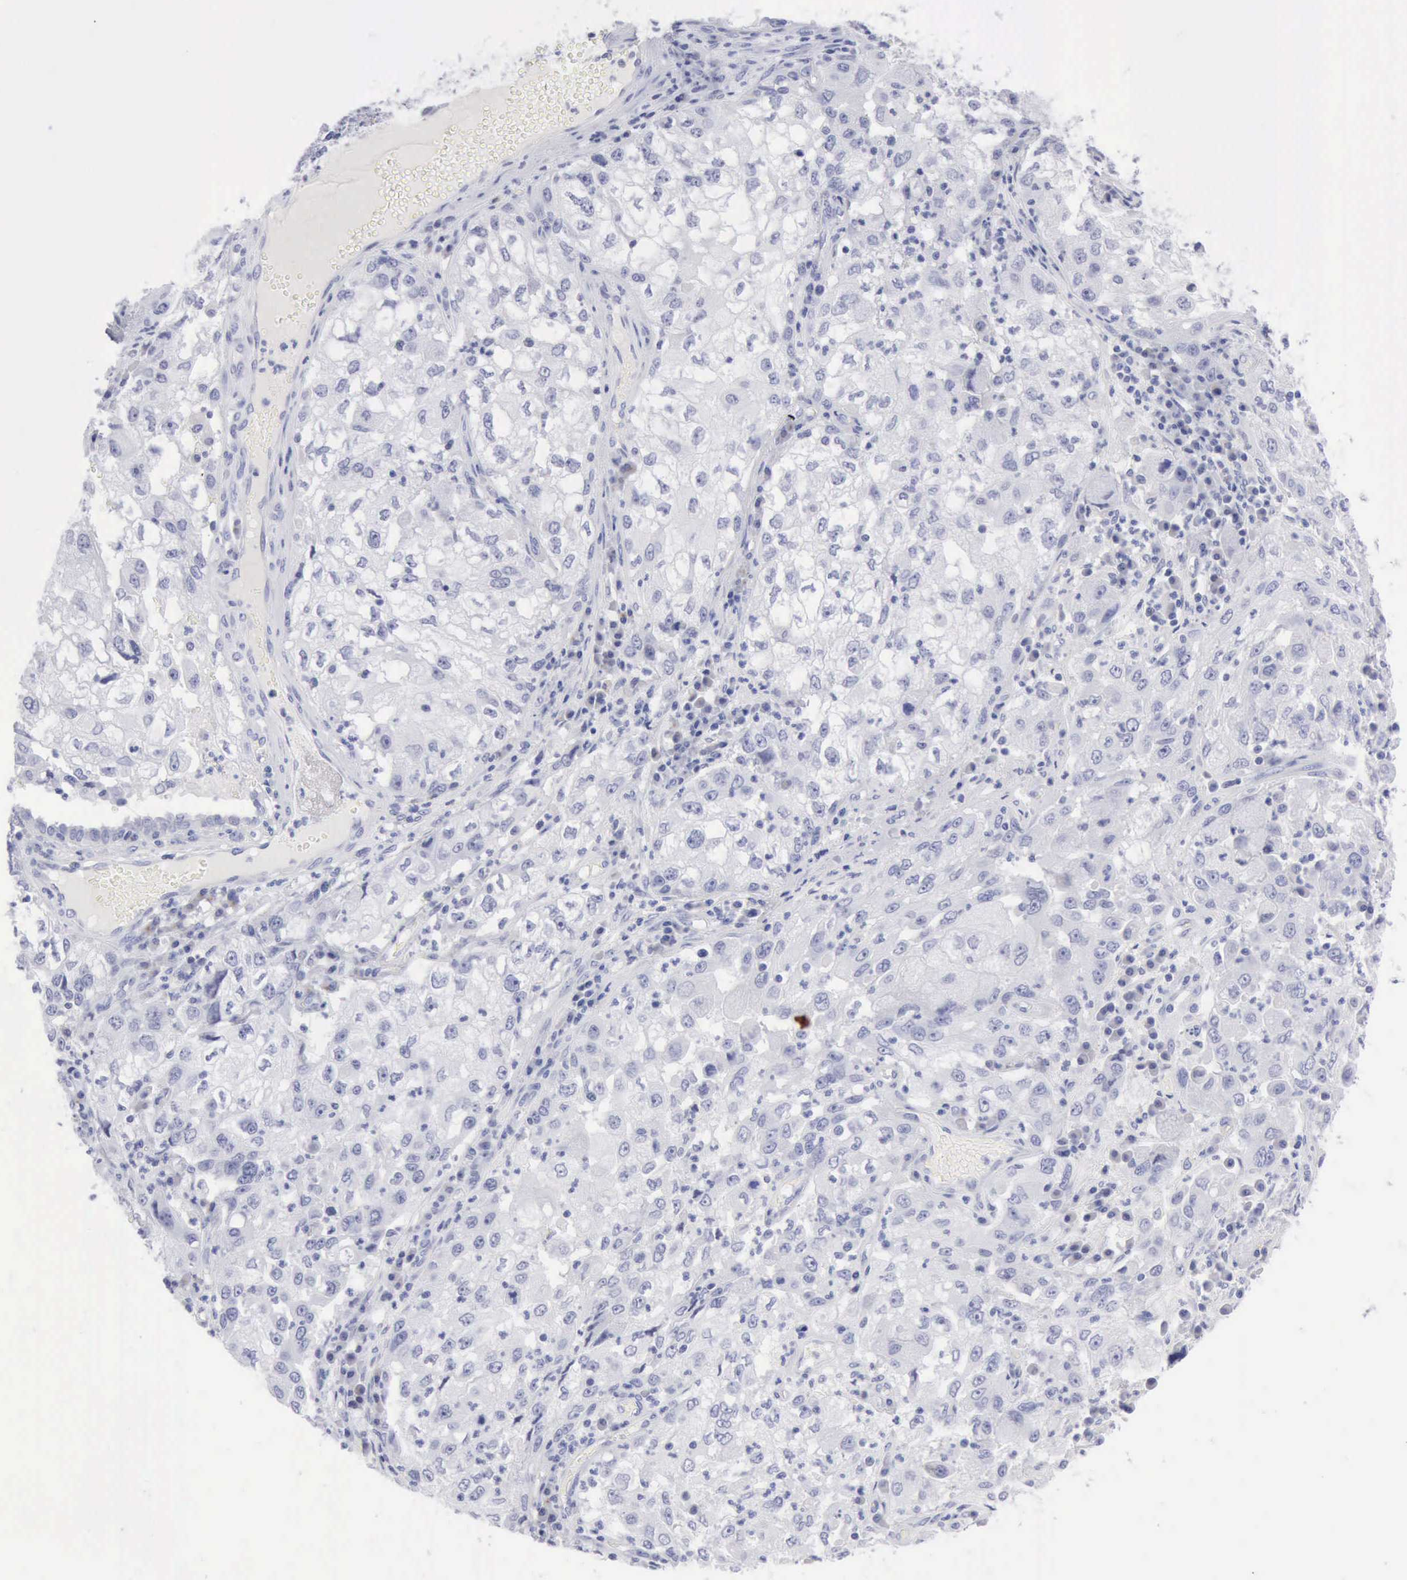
{"staining": {"intensity": "negative", "quantity": "none", "location": "none"}, "tissue": "cervical cancer", "cell_type": "Tumor cells", "image_type": "cancer", "snomed": [{"axis": "morphology", "description": "Squamous cell carcinoma, NOS"}, {"axis": "topography", "description": "Cervix"}], "caption": "Immunohistochemical staining of squamous cell carcinoma (cervical) exhibits no significant expression in tumor cells.", "gene": "ANGEL1", "patient": {"sex": "female", "age": 36}}